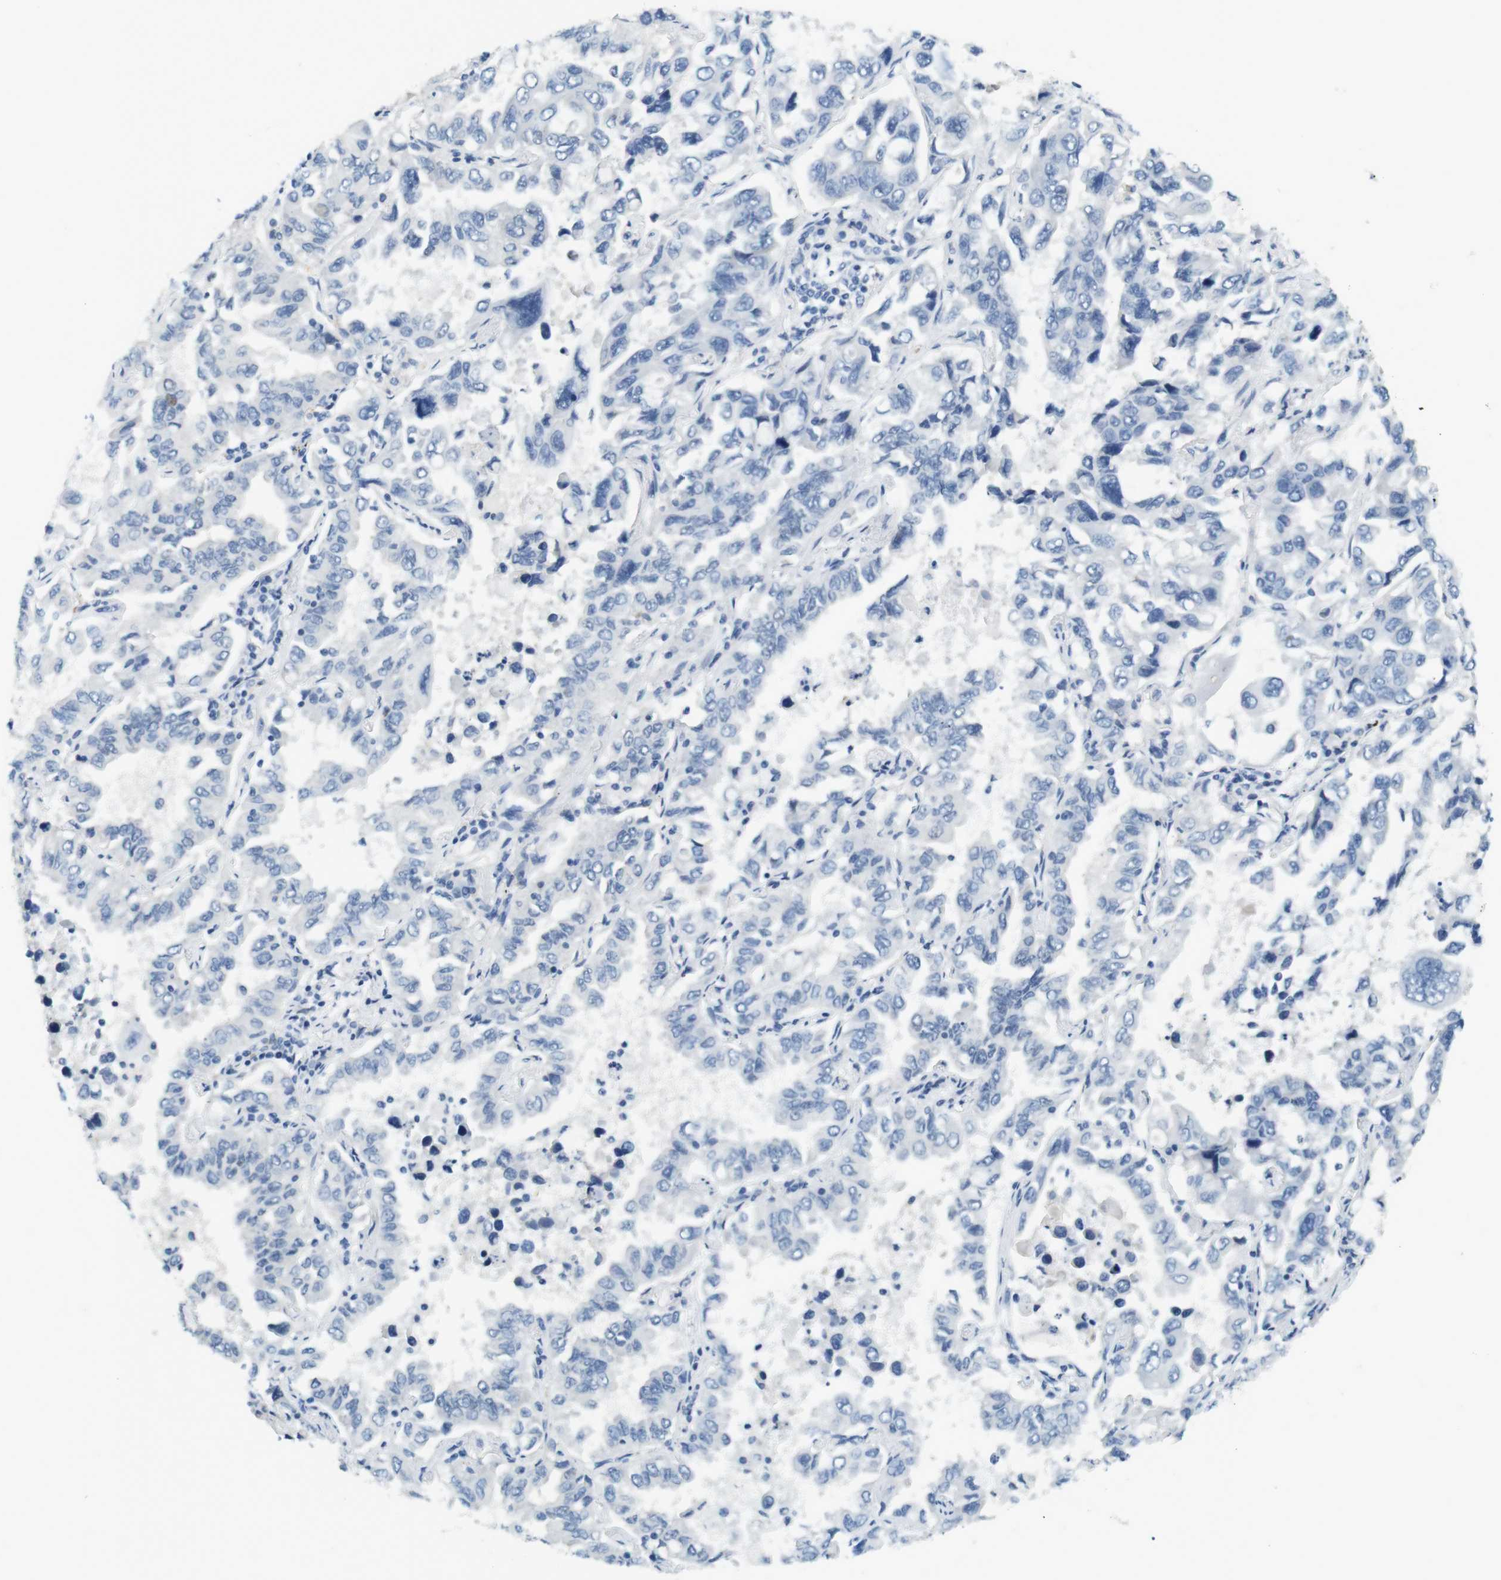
{"staining": {"intensity": "negative", "quantity": "none", "location": "none"}, "tissue": "lung cancer", "cell_type": "Tumor cells", "image_type": "cancer", "snomed": [{"axis": "morphology", "description": "Adenocarcinoma, NOS"}, {"axis": "topography", "description": "Lung"}], "caption": "Lung cancer was stained to show a protein in brown. There is no significant expression in tumor cells. The staining was performed using DAB to visualize the protein expression in brown, while the nuclei were stained in blue with hematoxylin (Magnification: 20x).", "gene": "LRRK2", "patient": {"sex": "male", "age": 64}}